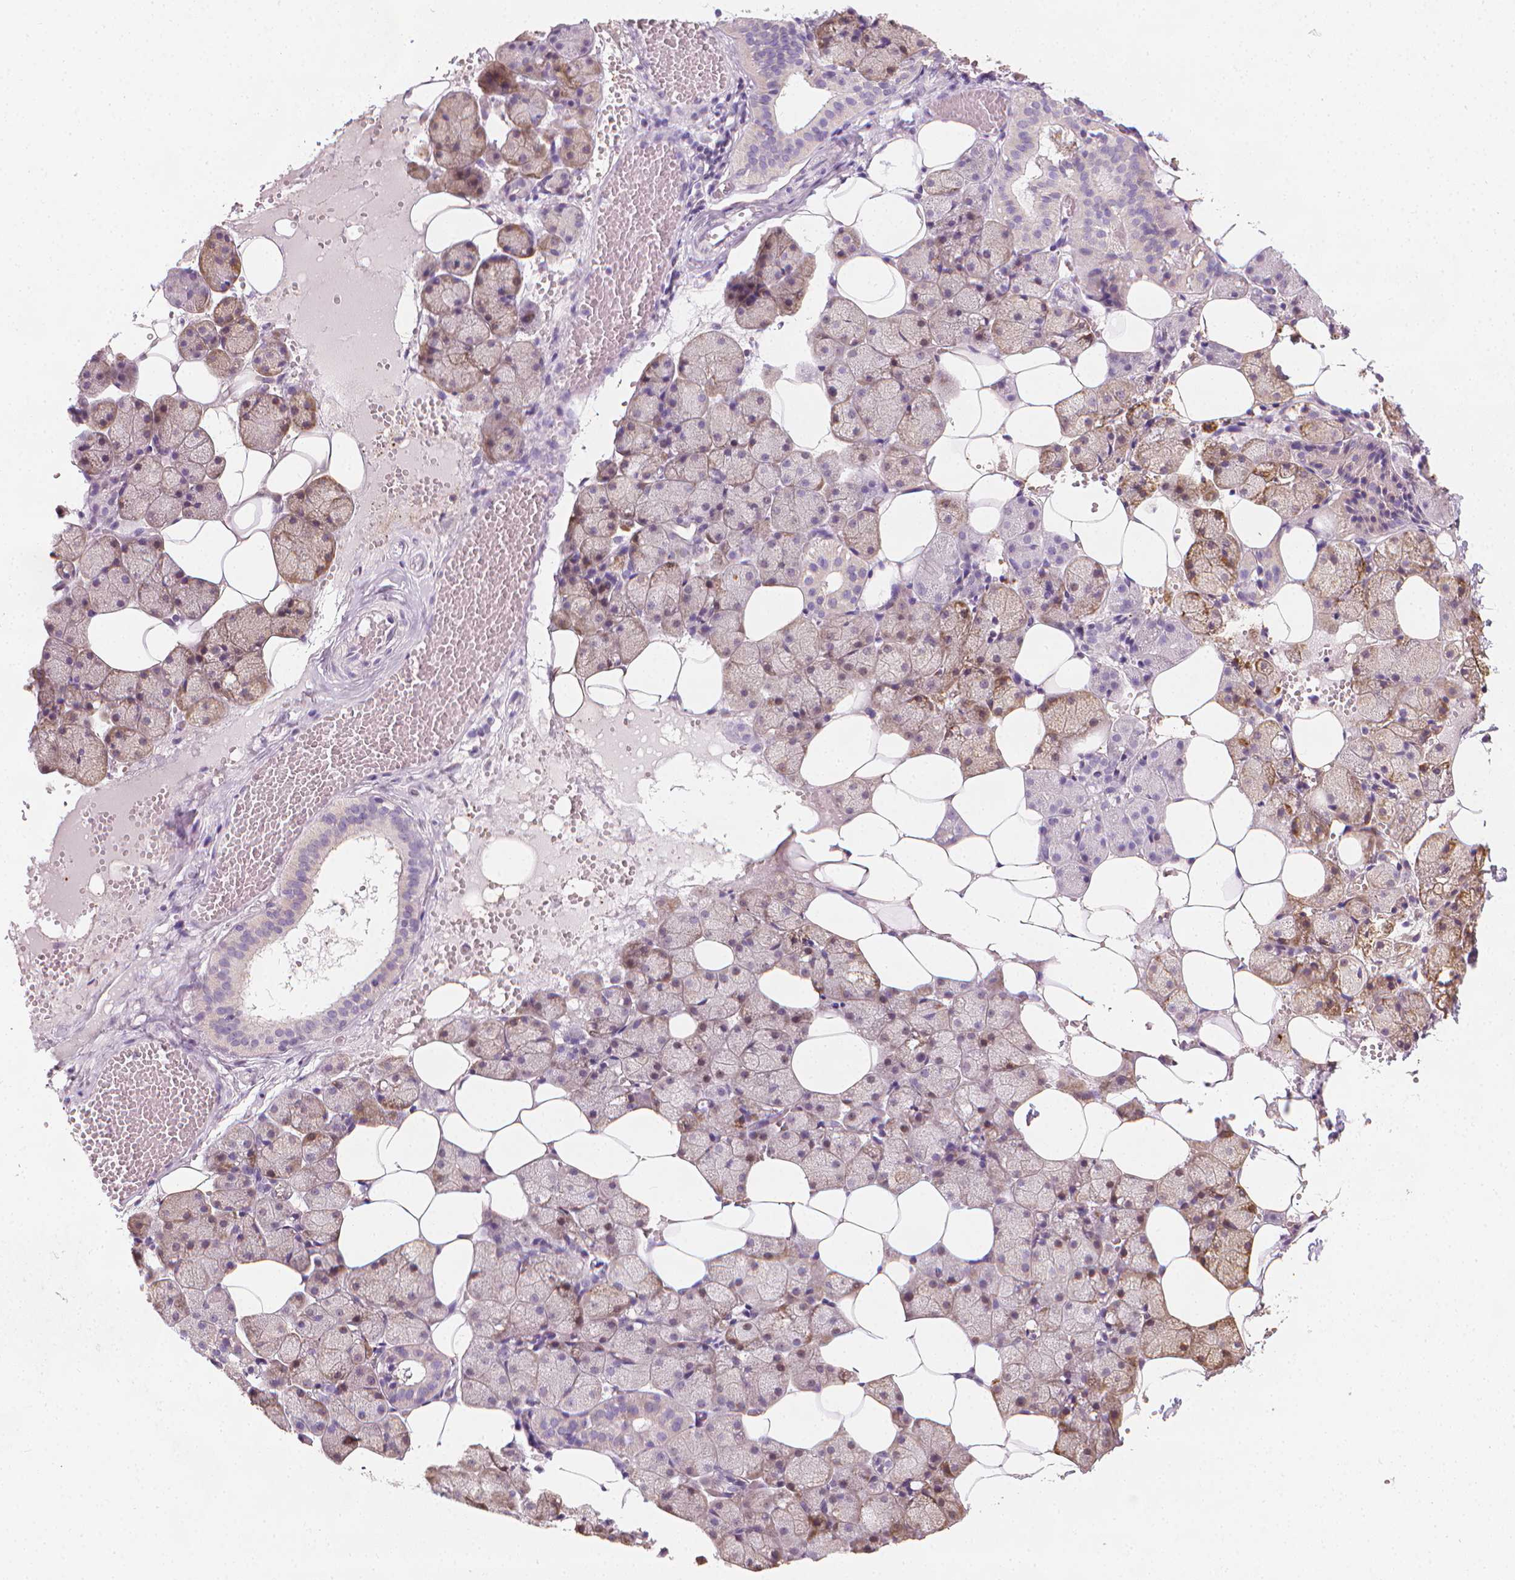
{"staining": {"intensity": "weak", "quantity": "<25%", "location": "cytoplasmic/membranous"}, "tissue": "salivary gland", "cell_type": "Glandular cells", "image_type": "normal", "snomed": [{"axis": "morphology", "description": "Normal tissue, NOS"}, {"axis": "topography", "description": "Salivary gland"}], "caption": "This is a image of IHC staining of normal salivary gland, which shows no positivity in glandular cells.", "gene": "DCAF8L1", "patient": {"sex": "male", "age": 38}}